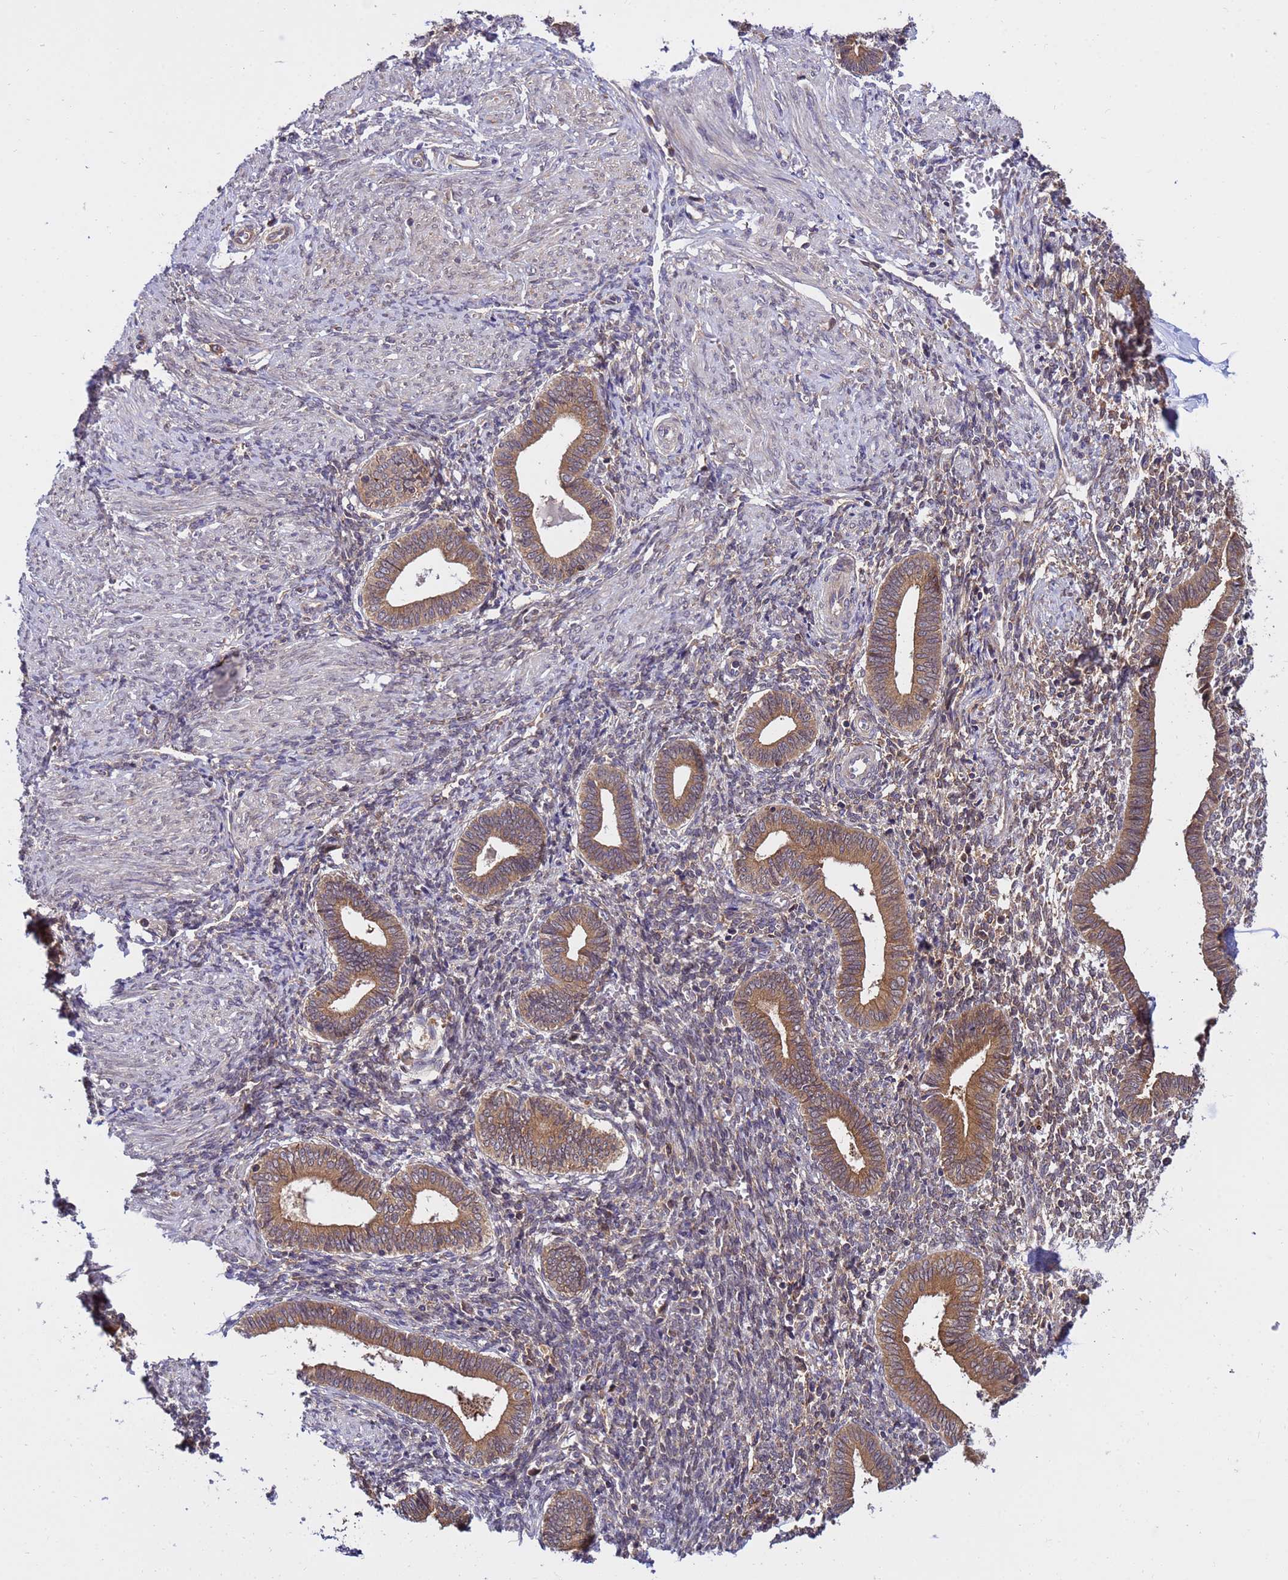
{"staining": {"intensity": "moderate", "quantity": "<25%", "location": "cytoplasmic/membranous"}, "tissue": "endometrium", "cell_type": "Cells in endometrial stroma", "image_type": "normal", "snomed": [{"axis": "morphology", "description": "Normal tissue, NOS"}, {"axis": "topography", "description": "Endometrium"}], "caption": "Immunohistochemical staining of normal human endometrium exhibits moderate cytoplasmic/membranous protein positivity in about <25% of cells in endometrial stroma. The staining was performed using DAB (3,3'-diaminobenzidine) to visualize the protein expression in brown, while the nuclei were stained in blue with hematoxylin (Magnification: 20x).", "gene": "GET3", "patient": {"sex": "female", "age": 44}}